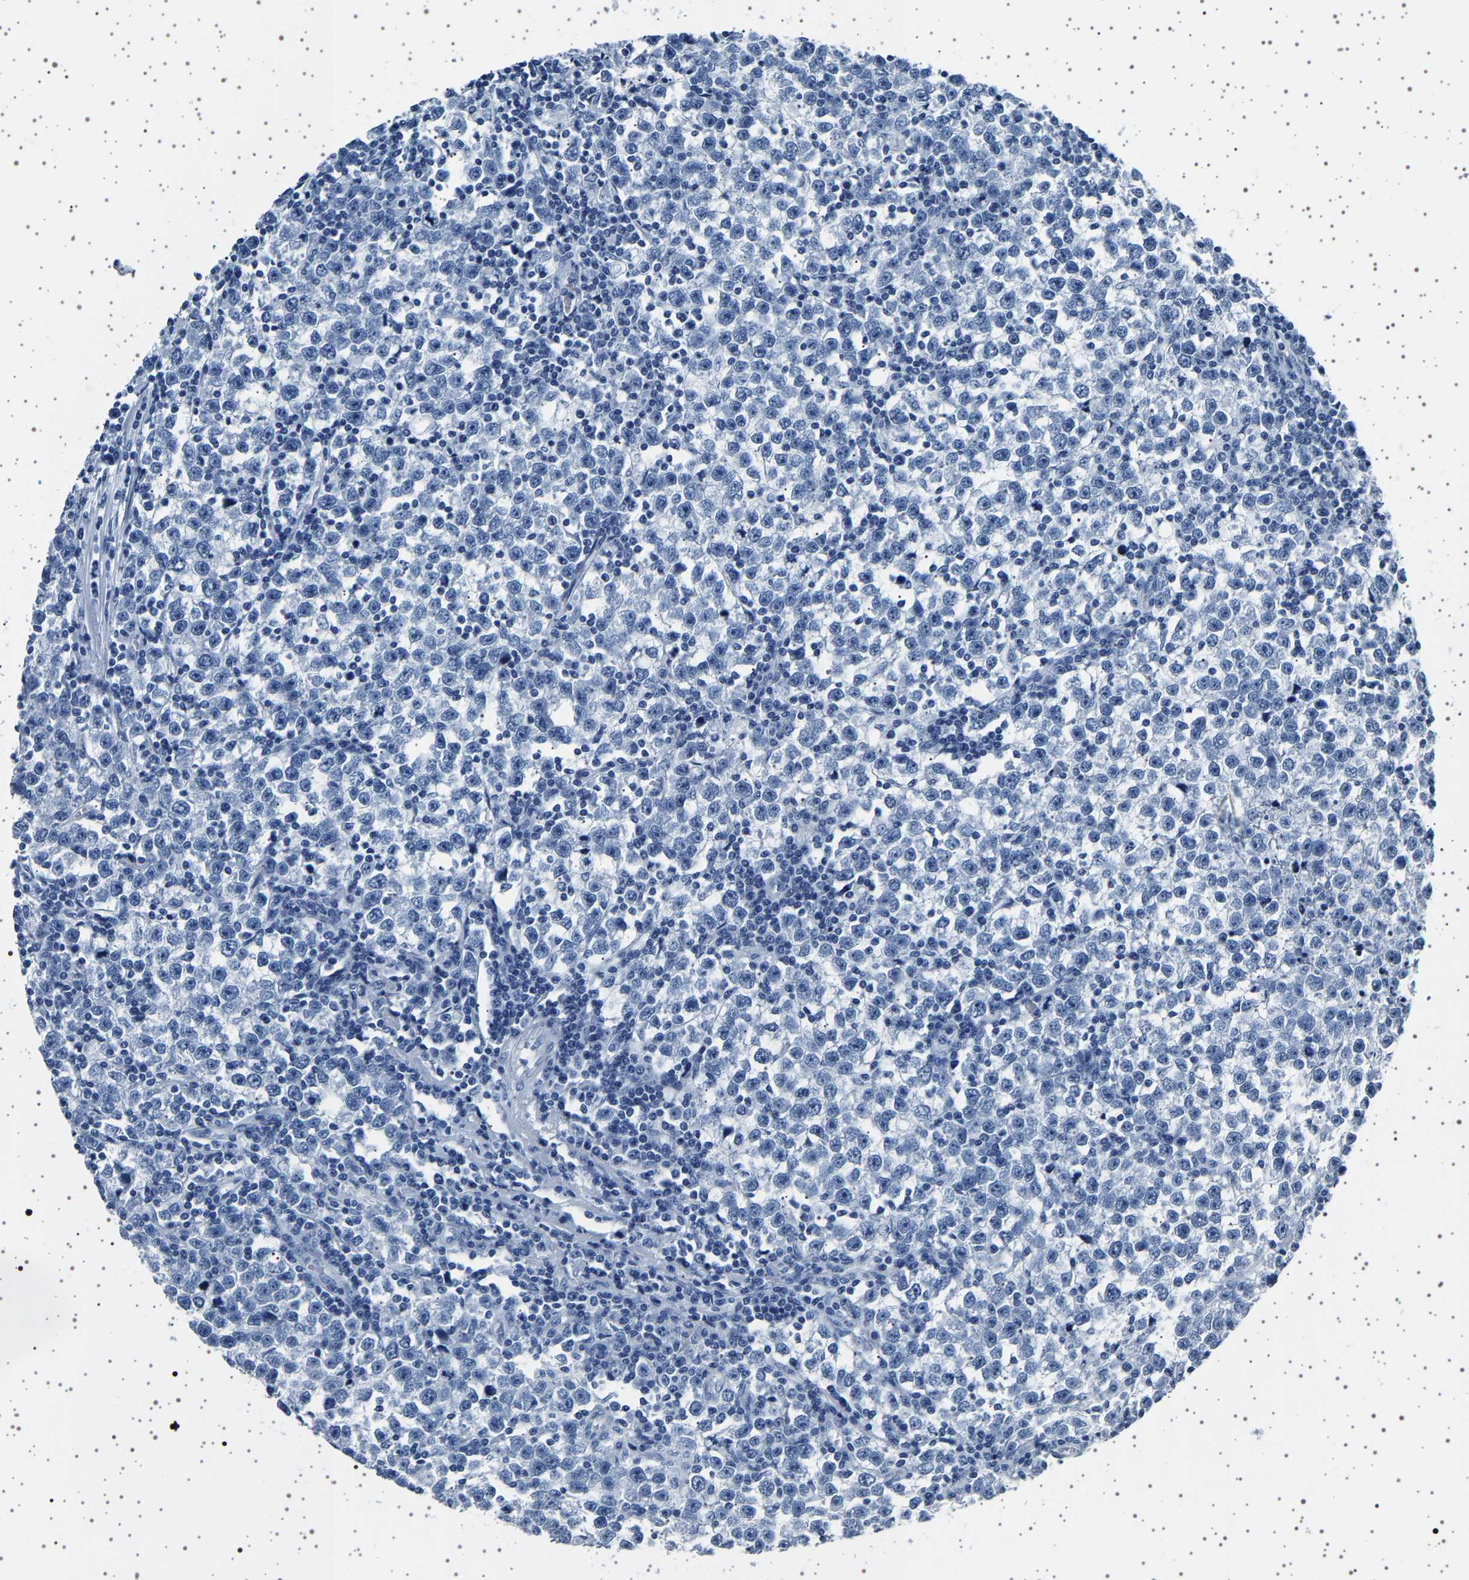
{"staining": {"intensity": "negative", "quantity": "none", "location": "none"}, "tissue": "testis cancer", "cell_type": "Tumor cells", "image_type": "cancer", "snomed": [{"axis": "morphology", "description": "Seminoma, NOS"}, {"axis": "topography", "description": "Testis"}], "caption": "Immunohistochemical staining of human testis cancer (seminoma) reveals no significant positivity in tumor cells. (Immunohistochemistry, brightfield microscopy, high magnification).", "gene": "TFF3", "patient": {"sex": "male", "age": 43}}